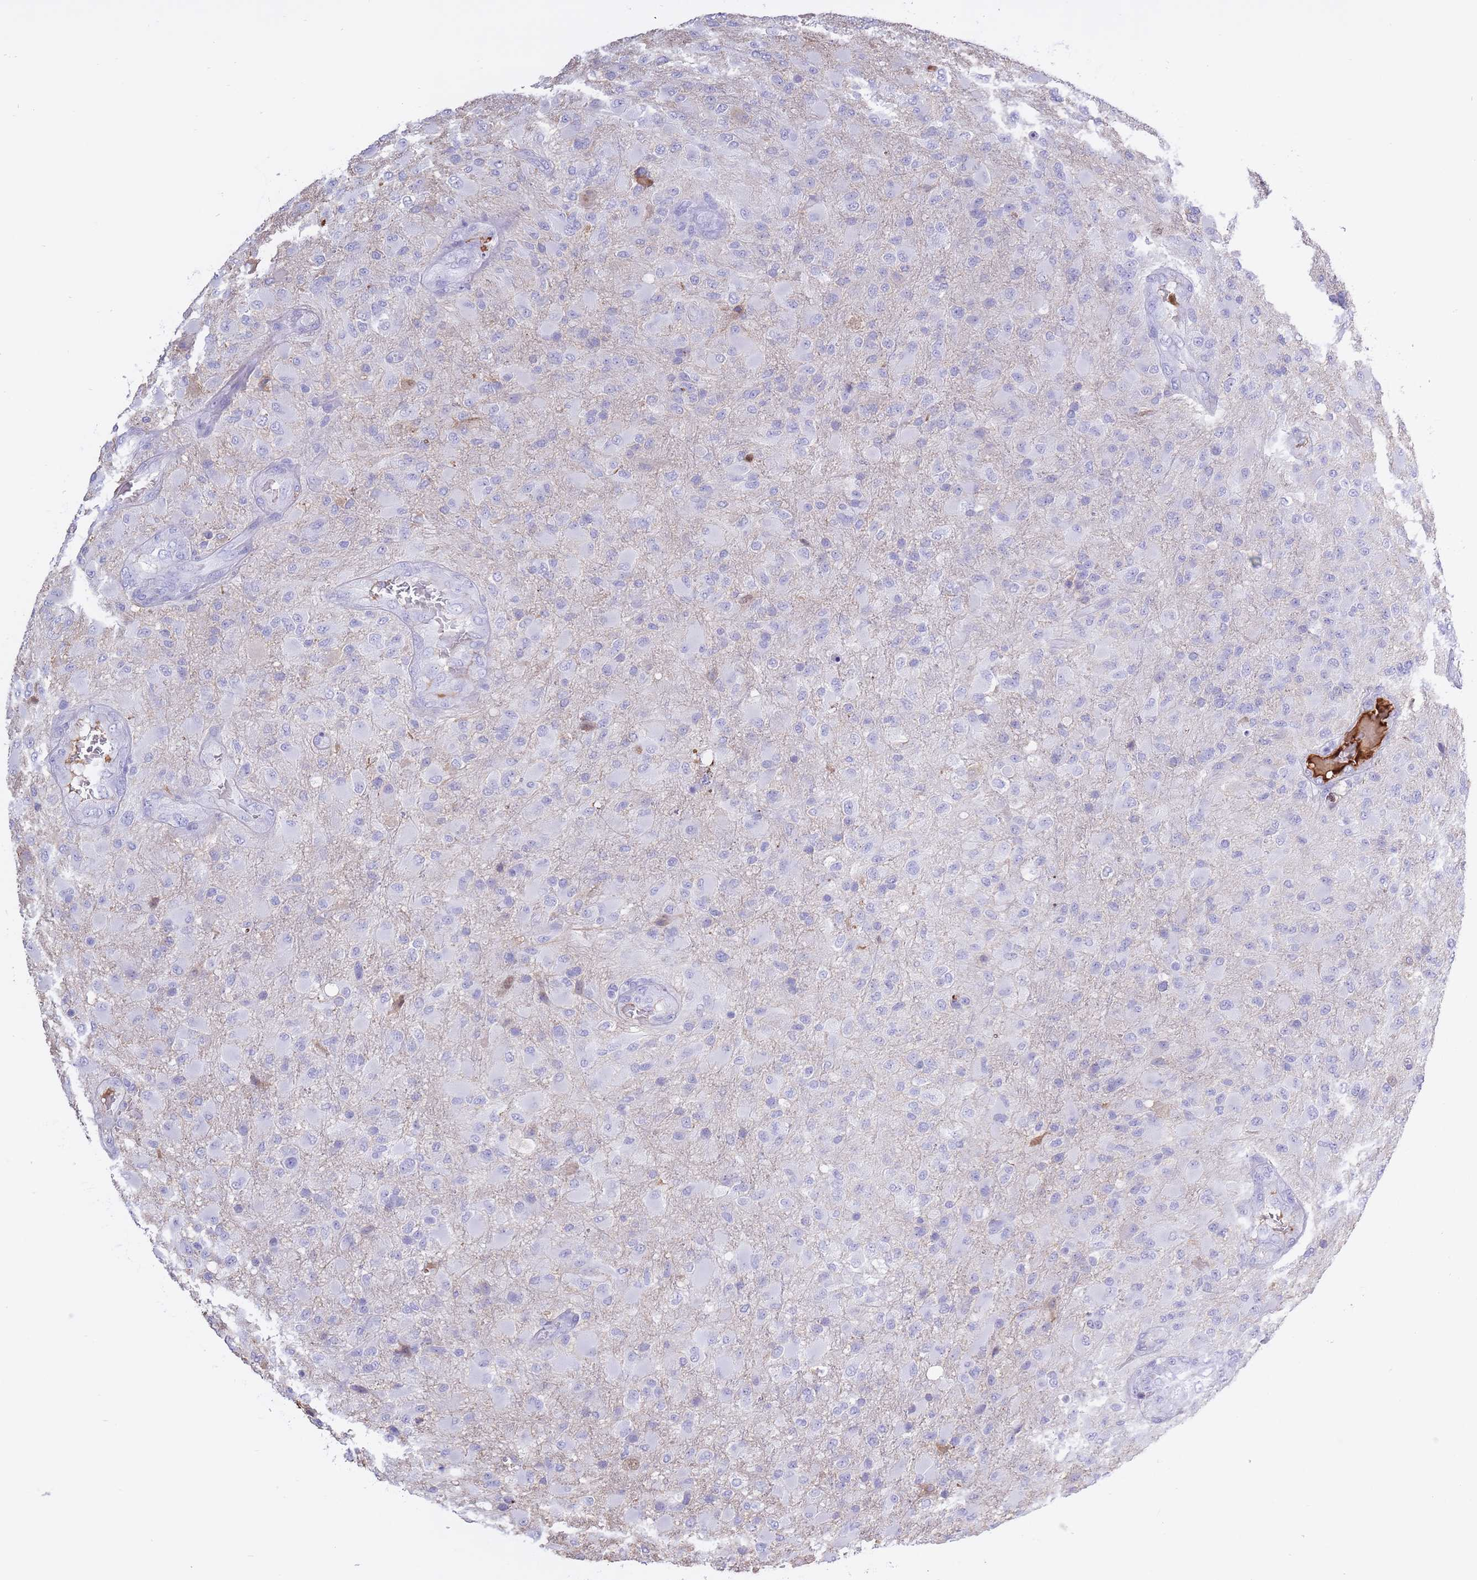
{"staining": {"intensity": "negative", "quantity": "none", "location": "none"}, "tissue": "glioma", "cell_type": "Tumor cells", "image_type": "cancer", "snomed": [{"axis": "morphology", "description": "Glioma, malignant, Low grade"}, {"axis": "topography", "description": "Brain"}], "caption": "High magnification brightfield microscopy of malignant glioma (low-grade) stained with DAB (brown) and counterstained with hematoxylin (blue): tumor cells show no significant expression. The staining is performed using DAB (3,3'-diaminobenzidine) brown chromogen with nuclei counter-stained in using hematoxylin.", "gene": "AP3S2", "patient": {"sex": "male", "age": 65}}